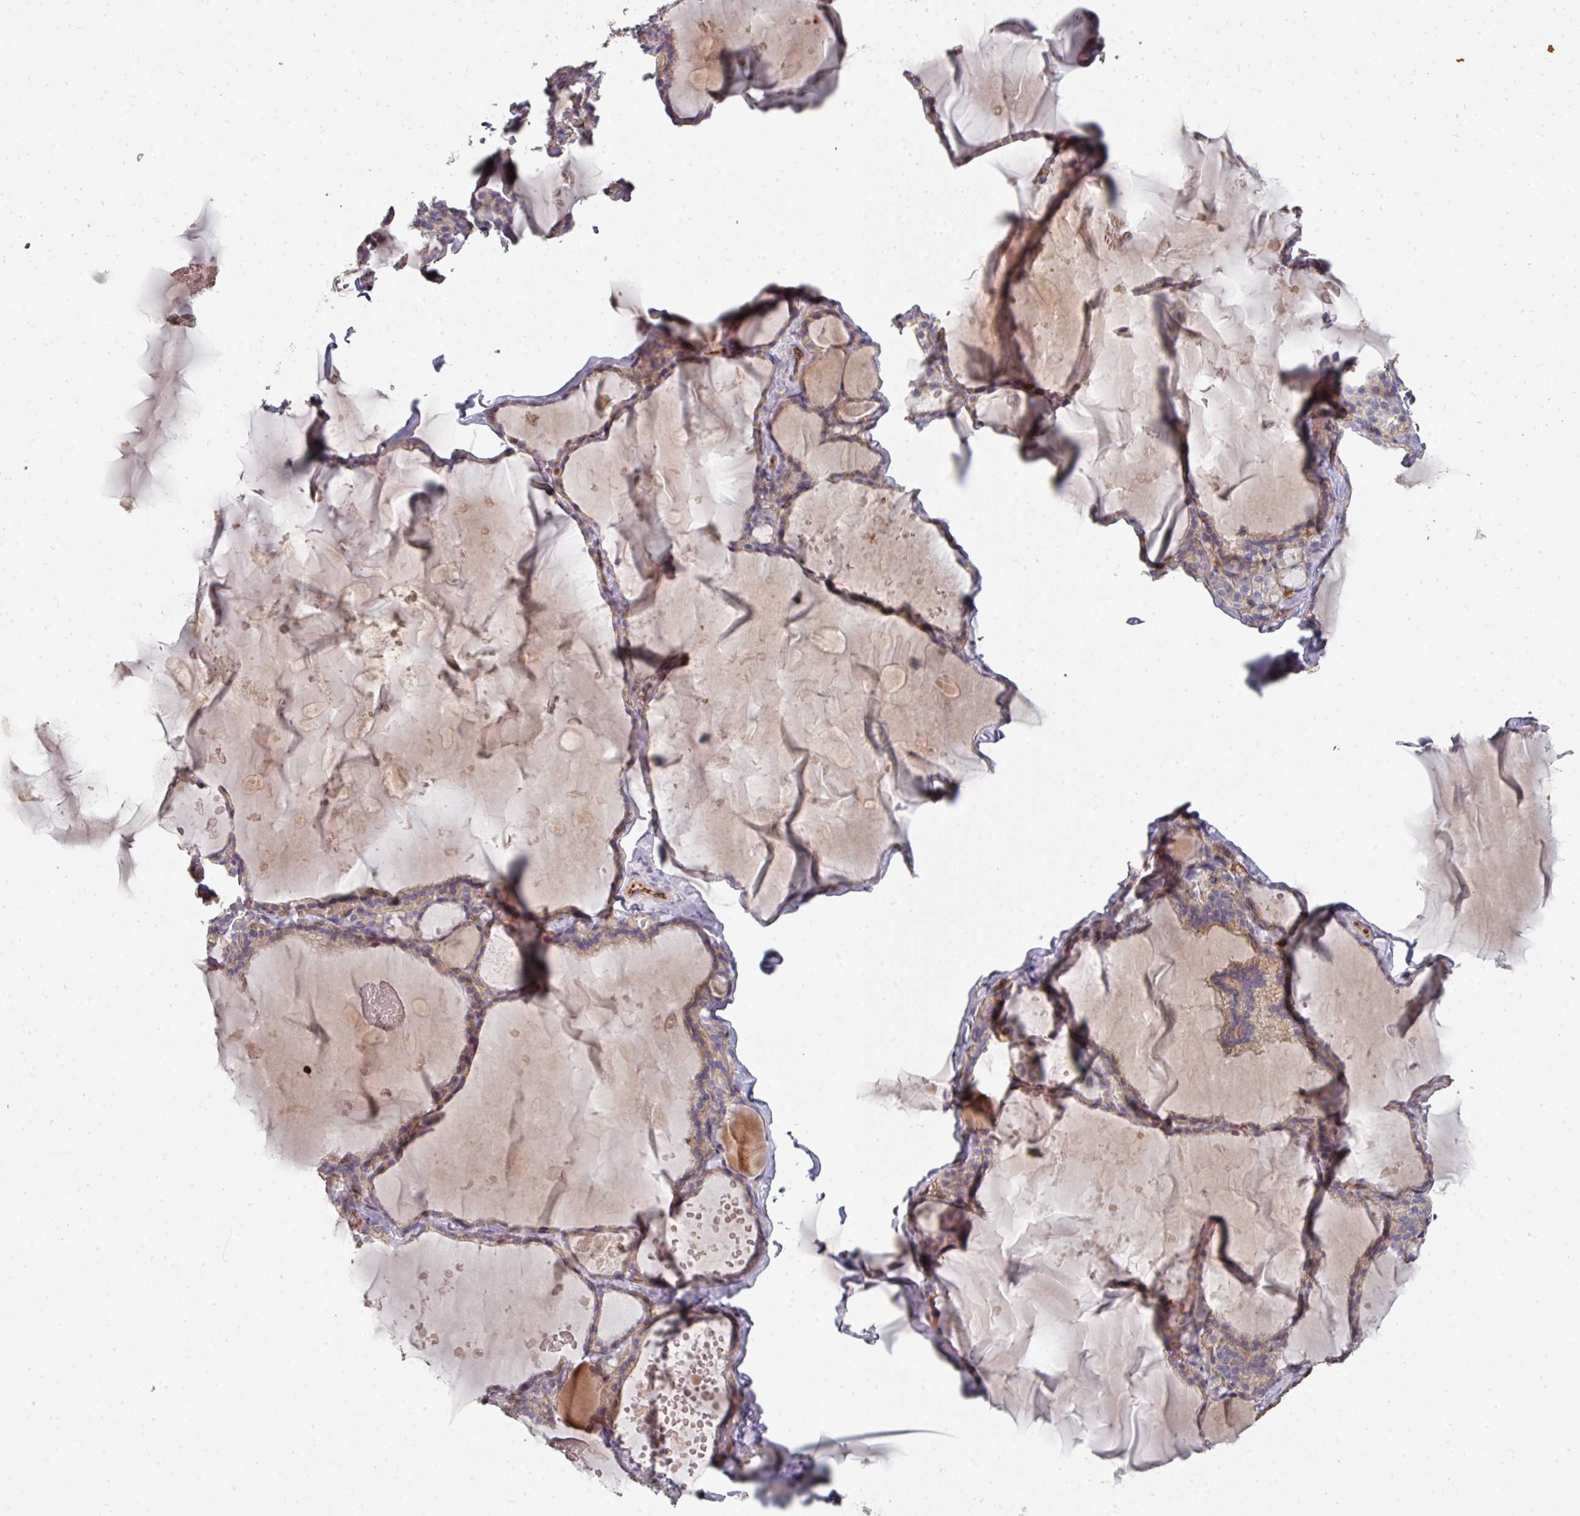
{"staining": {"intensity": "weak", "quantity": "25%-75%", "location": "cytoplasmic/membranous"}, "tissue": "thyroid gland", "cell_type": "Glandular cells", "image_type": "normal", "snomed": [{"axis": "morphology", "description": "Normal tissue, NOS"}, {"axis": "topography", "description": "Thyroid gland"}], "caption": "An IHC micrograph of benign tissue is shown. Protein staining in brown labels weak cytoplasmic/membranous positivity in thyroid gland within glandular cells. (Stains: DAB in brown, nuclei in blue, Microscopy: brightfield microscopy at high magnification).", "gene": "PCDH1", "patient": {"sex": "male", "age": 56}}